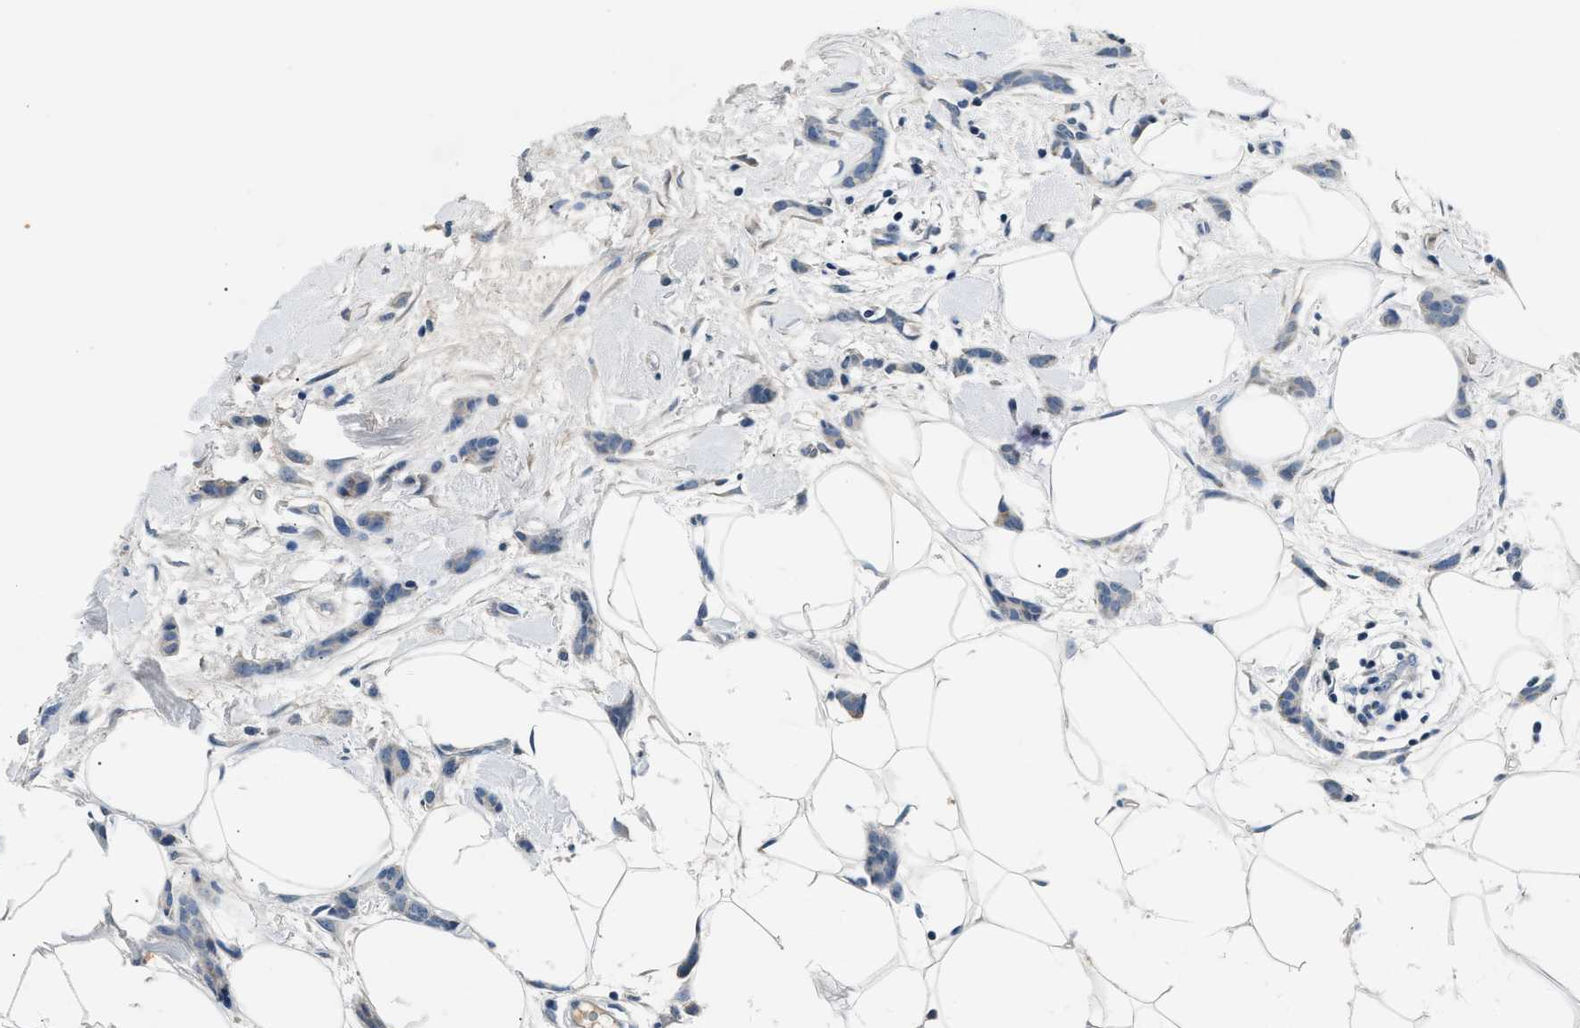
{"staining": {"intensity": "negative", "quantity": "none", "location": "none"}, "tissue": "breast cancer", "cell_type": "Tumor cells", "image_type": "cancer", "snomed": [{"axis": "morphology", "description": "Lobular carcinoma"}, {"axis": "topography", "description": "Skin"}, {"axis": "topography", "description": "Breast"}], "caption": "Immunohistochemistry (IHC) of breast cancer (lobular carcinoma) displays no positivity in tumor cells. Nuclei are stained in blue.", "gene": "INHA", "patient": {"sex": "female", "age": 46}}